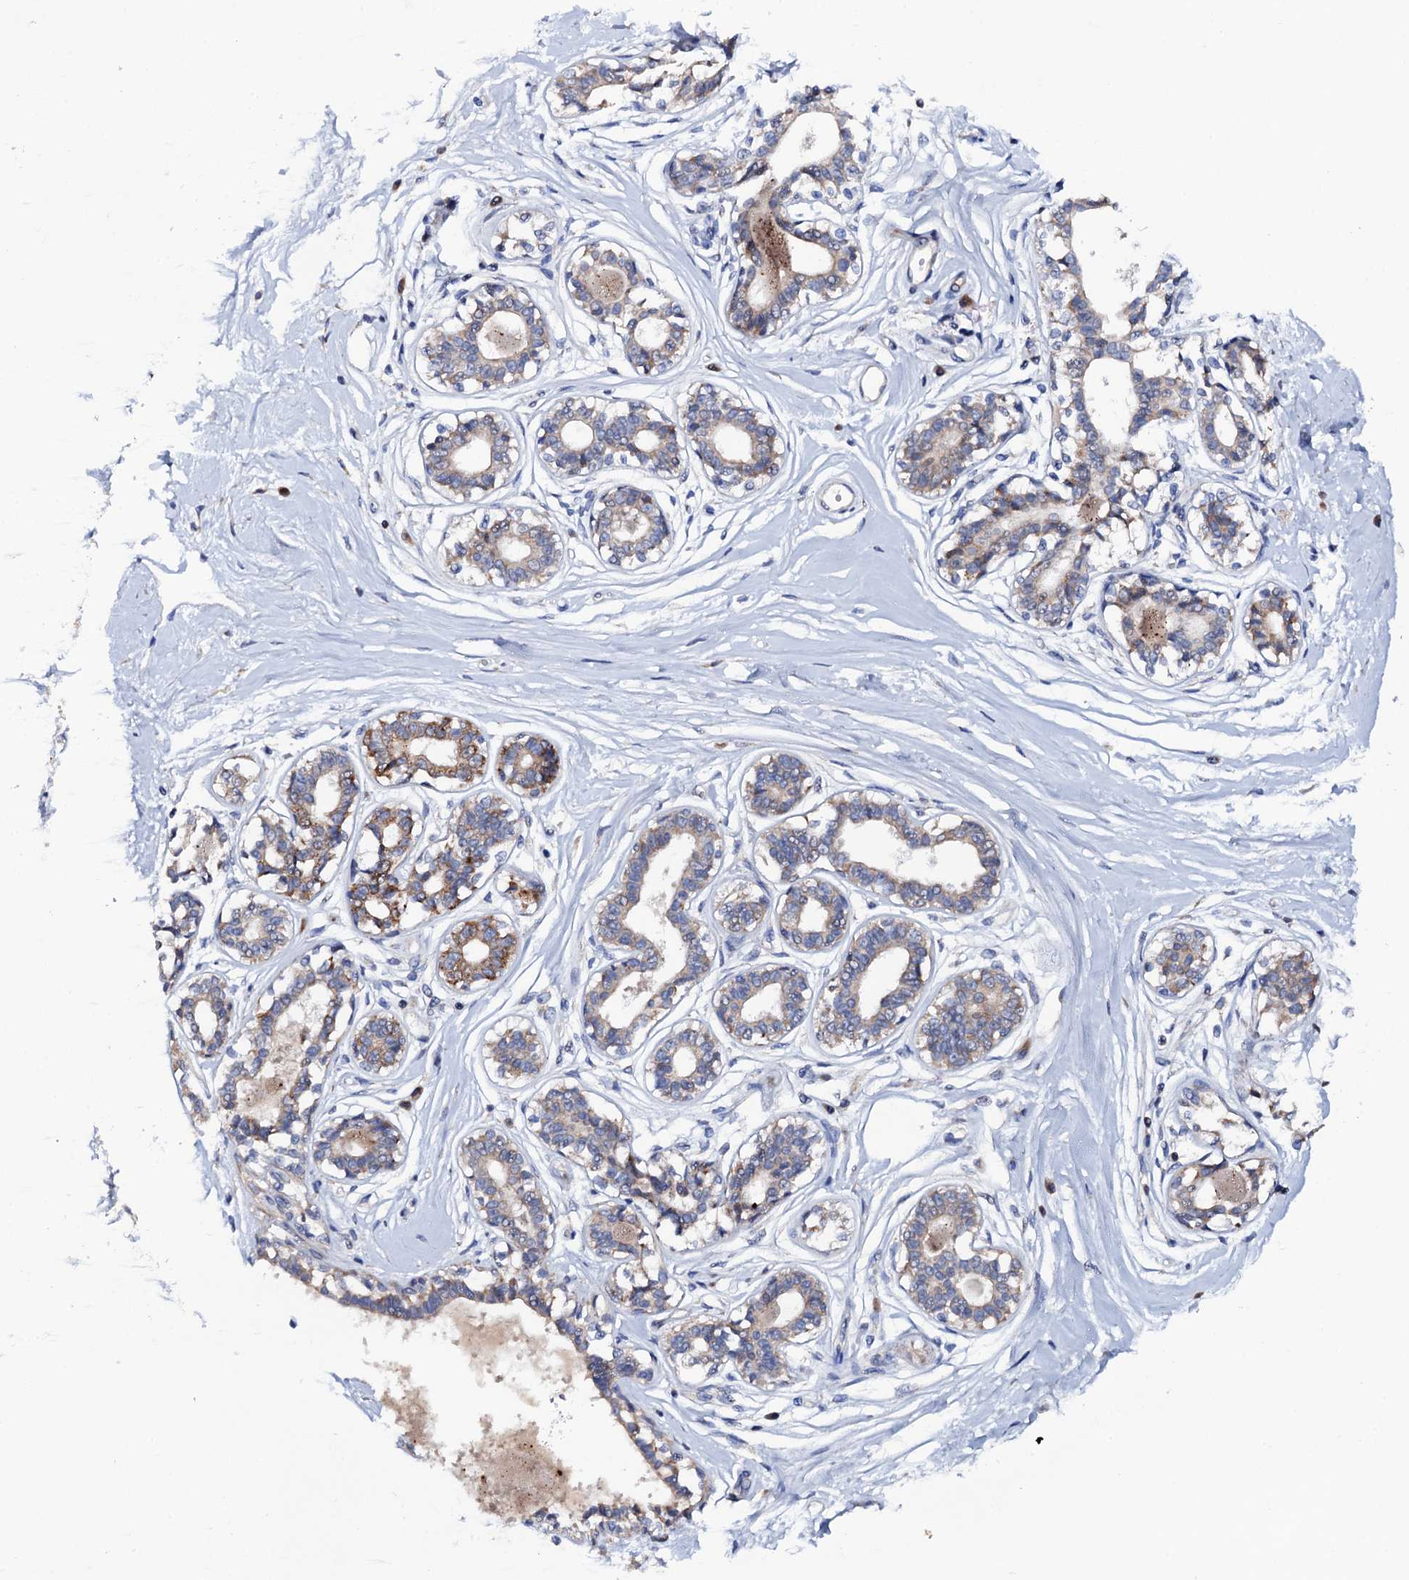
{"staining": {"intensity": "negative", "quantity": "none", "location": "none"}, "tissue": "breast", "cell_type": "Adipocytes", "image_type": "normal", "snomed": [{"axis": "morphology", "description": "Normal tissue, NOS"}, {"axis": "topography", "description": "Breast"}], "caption": "Immunohistochemistry of unremarkable human breast demonstrates no staining in adipocytes.", "gene": "MRPL48", "patient": {"sex": "female", "age": 45}}